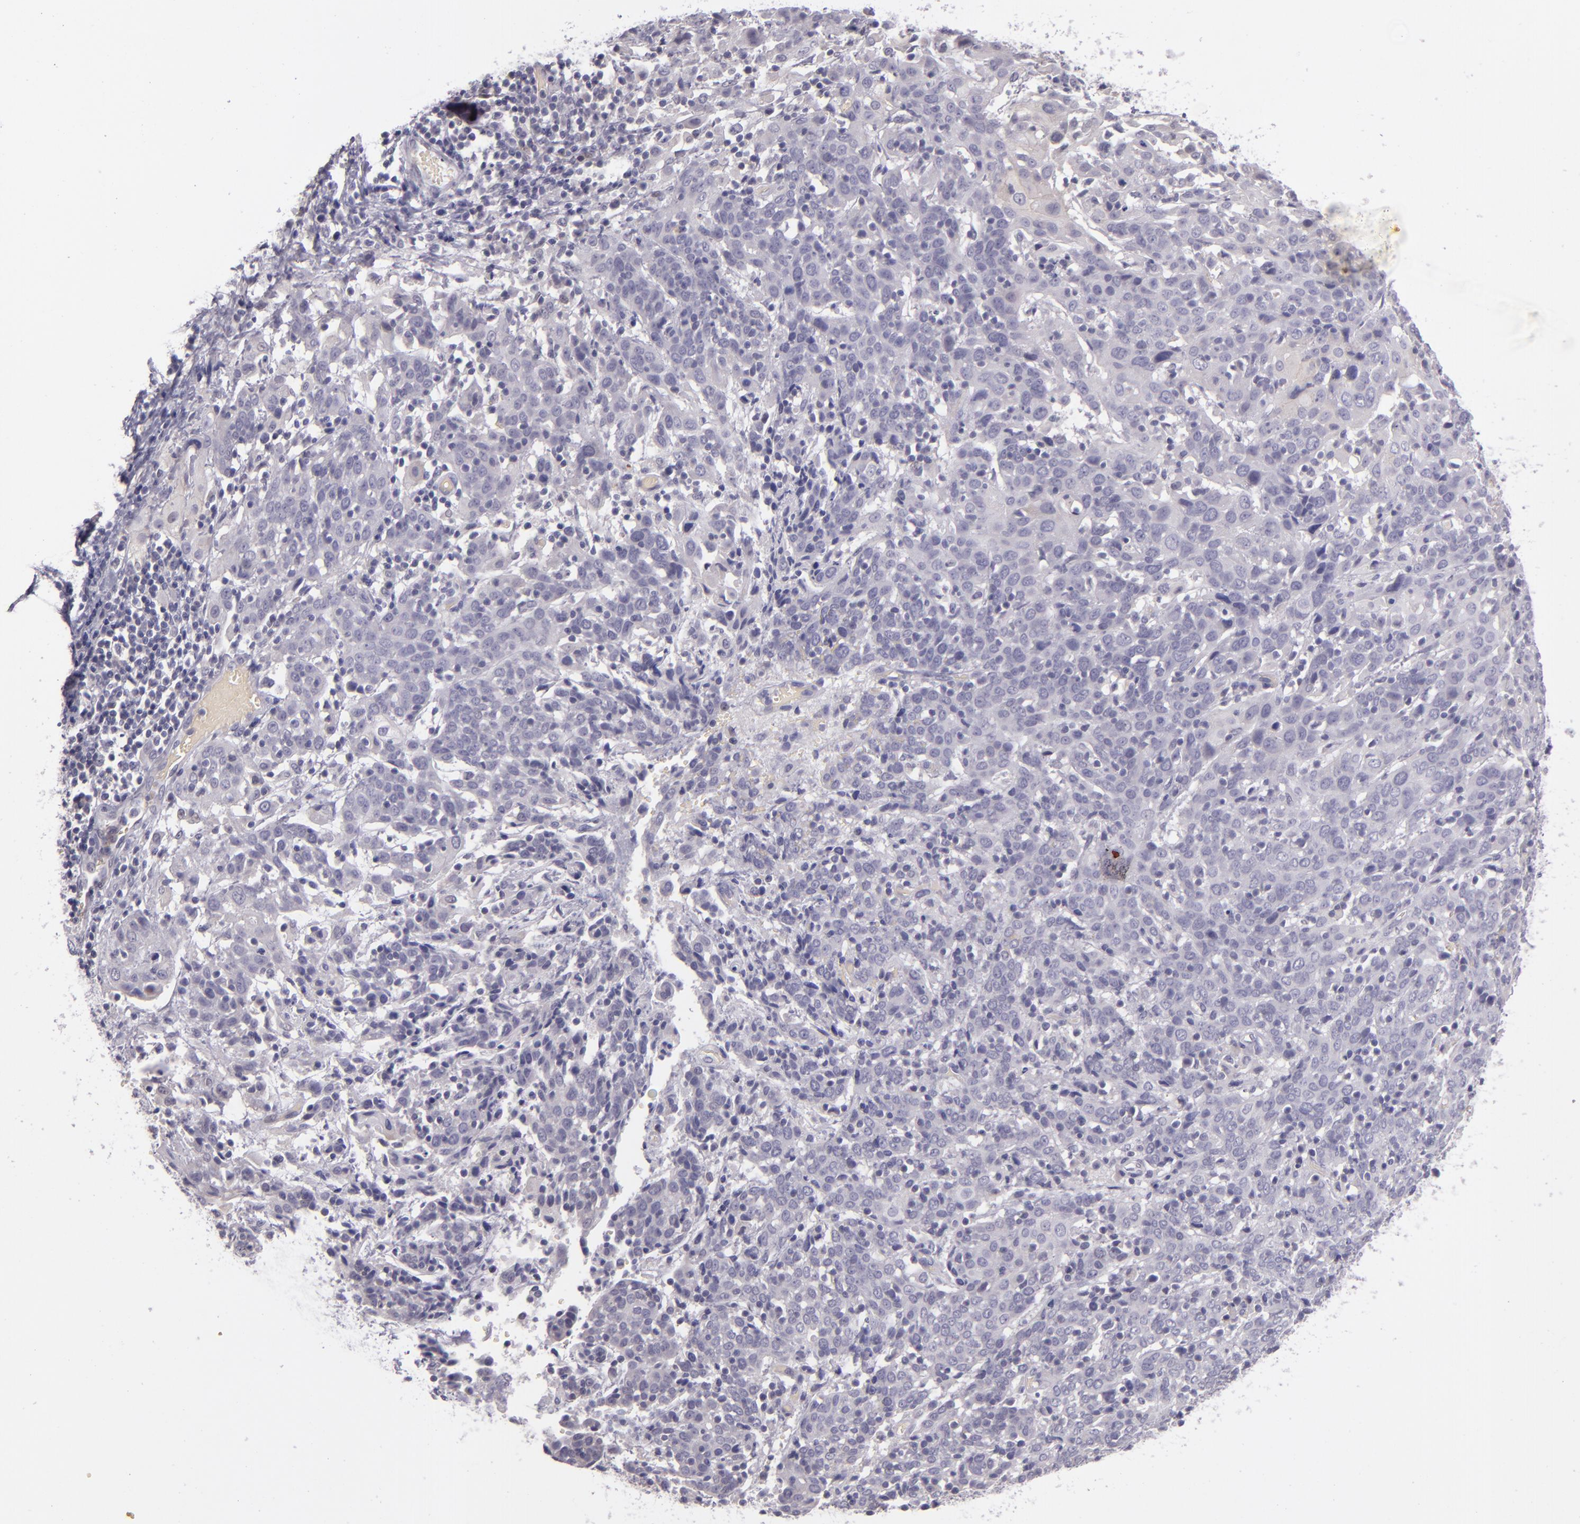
{"staining": {"intensity": "negative", "quantity": "none", "location": "none"}, "tissue": "cervical cancer", "cell_type": "Tumor cells", "image_type": "cancer", "snomed": [{"axis": "morphology", "description": "Normal tissue, NOS"}, {"axis": "morphology", "description": "Squamous cell carcinoma, NOS"}, {"axis": "topography", "description": "Cervix"}], "caption": "Immunohistochemistry (IHC) of cervical cancer (squamous cell carcinoma) shows no positivity in tumor cells.", "gene": "SNCB", "patient": {"sex": "female", "age": 67}}